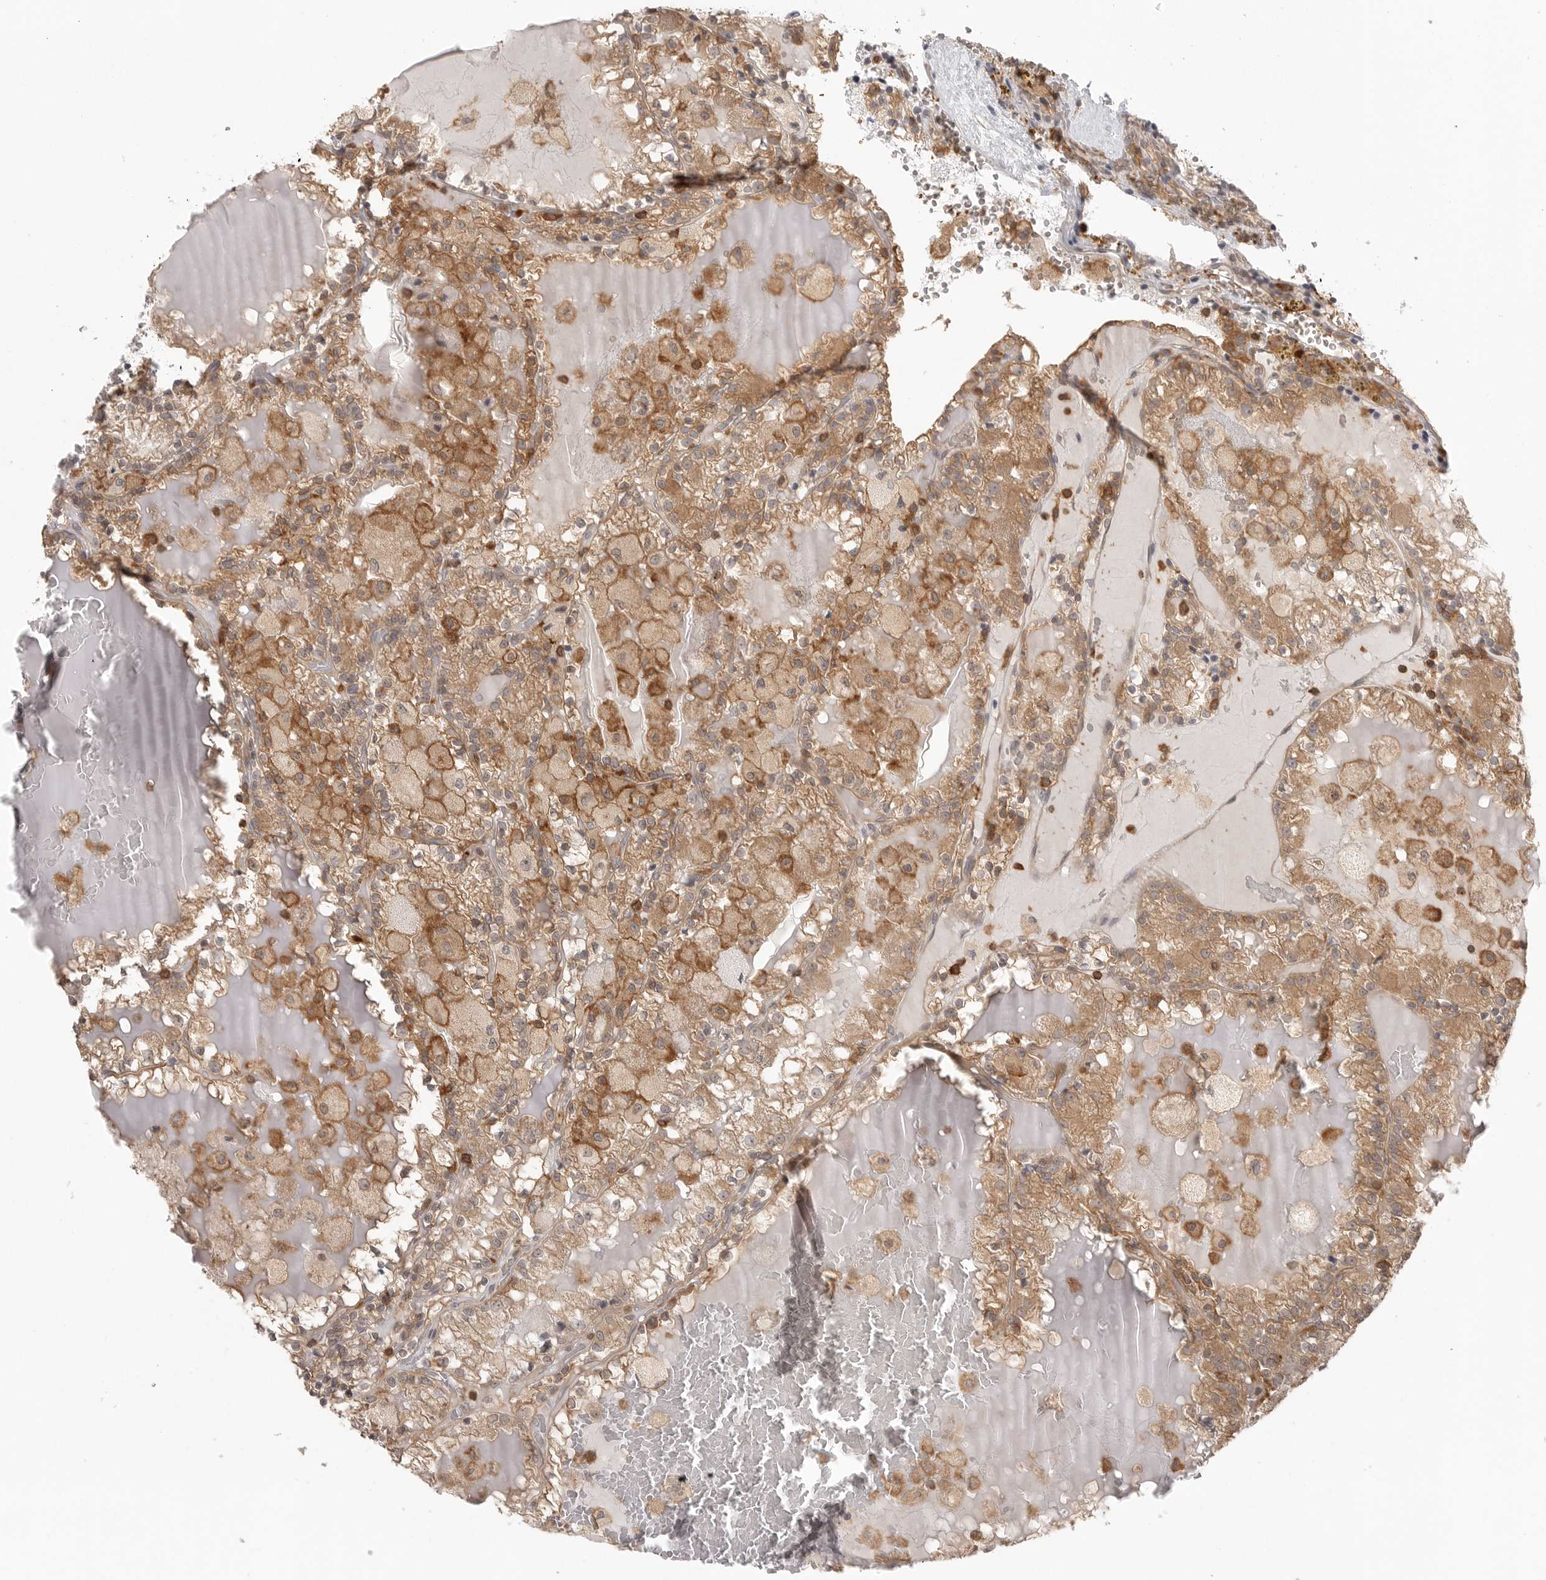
{"staining": {"intensity": "moderate", "quantity": ">75%", "location": "cytoplasmic/membranous"}, "tissue": "renal cancer", "cell_type": "Tumor cells", "image_type": "cancer", "snomed": [{"axis": "morphology", "description": "Adenocarcinoma, NOS"}, {"axis": "topography", "description": "Kidney"}], "caption": "This micrograph reveals renal adenocarcinoma stained with immunohistochemistry to label a protein in brown. The cytoplasmic/membranous of tumor cells show moderate positivity for the protein. Nuclei are counter-stained blue.", "gene": "DBNL", "patient": {"sex": "female", "age": 56}}